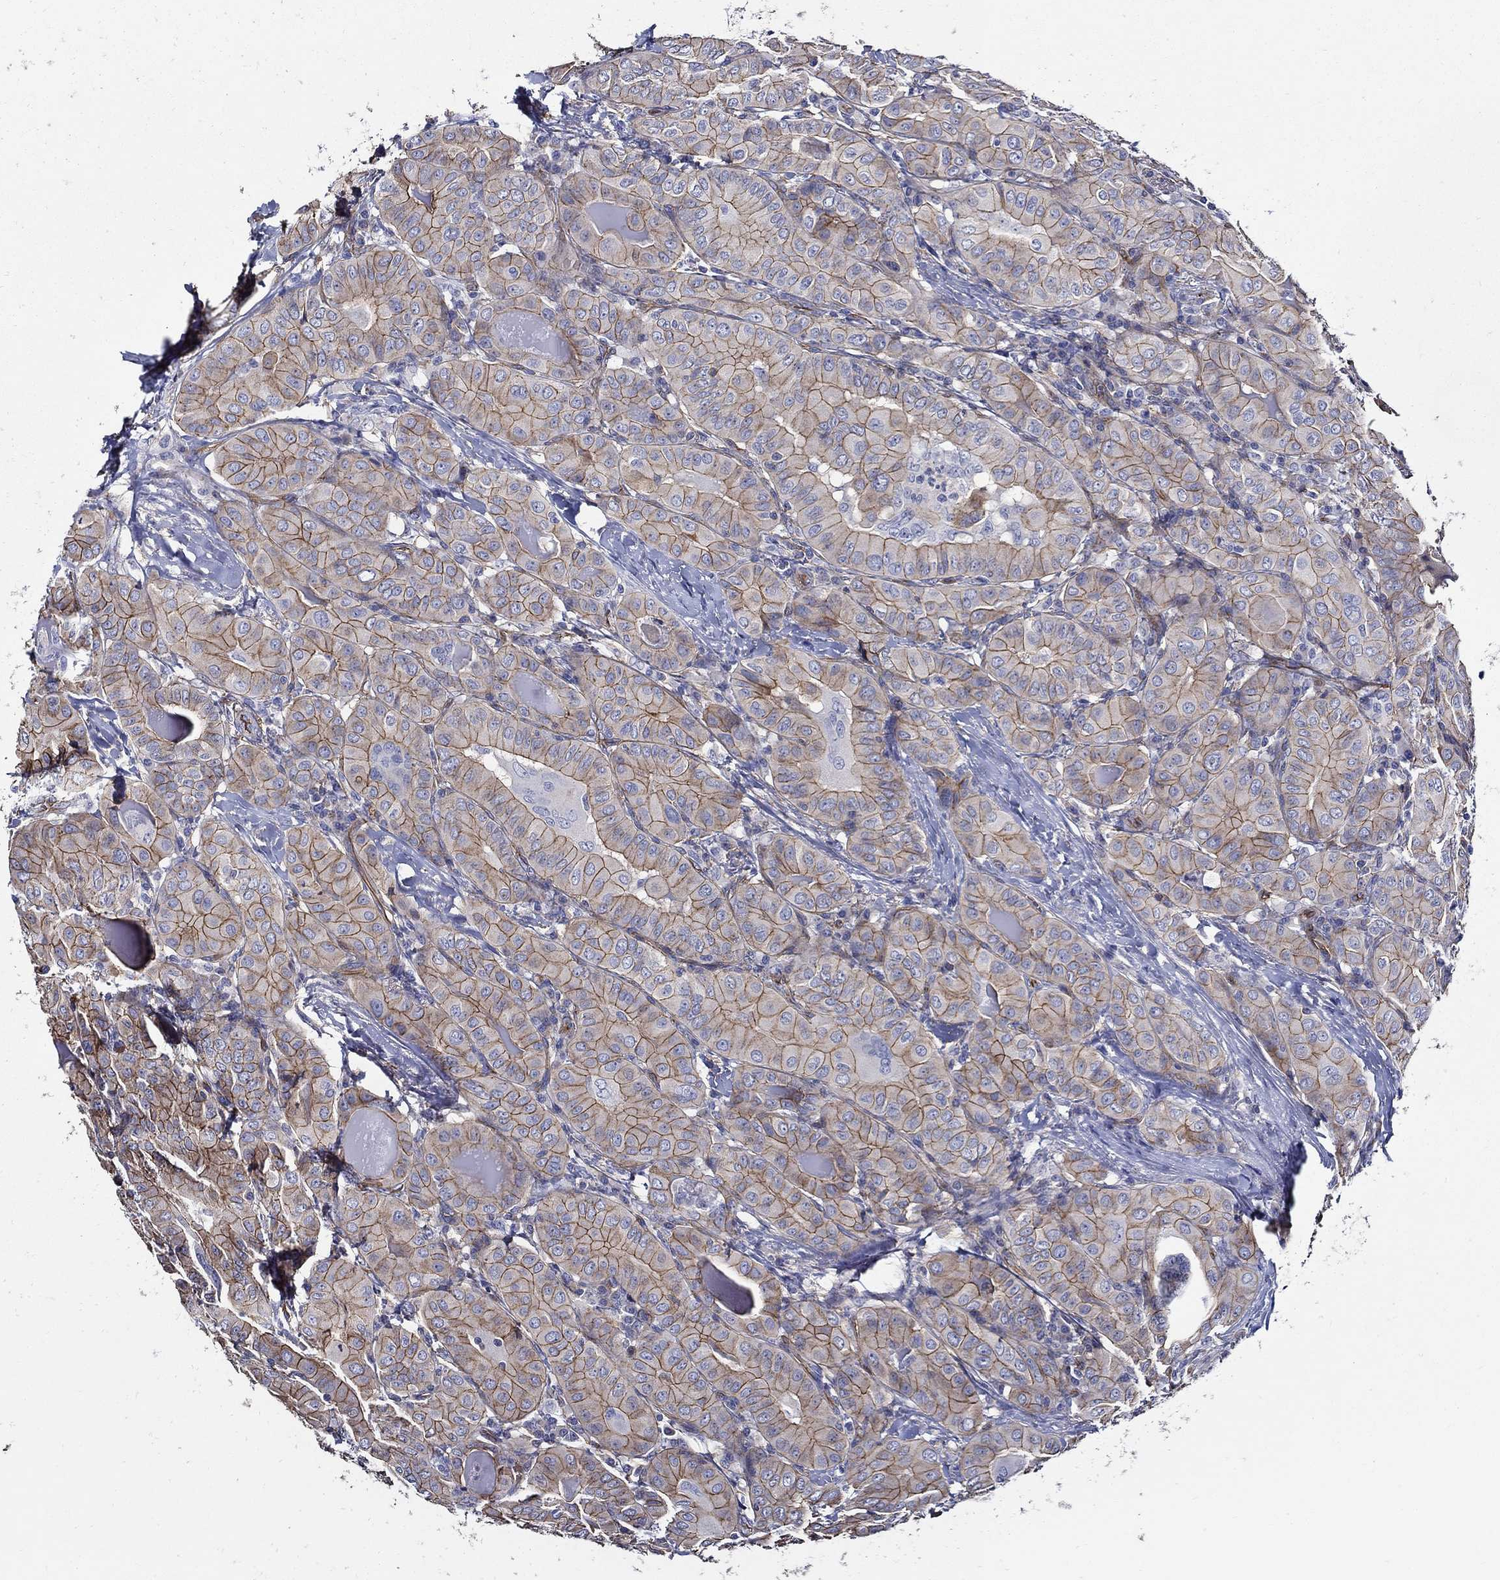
{"staining": {"intensity": "strong", "quantity": "25%-75%", "location": "cytoplasmic/membranous"}, "tissue": "thyroid cancer", "cell_type": "Tumor cells", "image_type": "cancer", "snomed": [{"axis": "morphology", "description": "Papillary adenocarcinoma, NOS"}, {"axis": "topography", "description": "Thyroid gland"}], "caption": "Immunohistochemistry histopathology image of neoplastic tissue: human thyroid cancer stained using immunohistochemistry (IHC) exhibits high levels of strong protein expression localized specifically in the cytoplasmic/membranous of tumor cells, appearing as a cytoplasmic/membranous brown color.", "gene": "APBB3", "patient": {"sex": "female", "age": 37}}